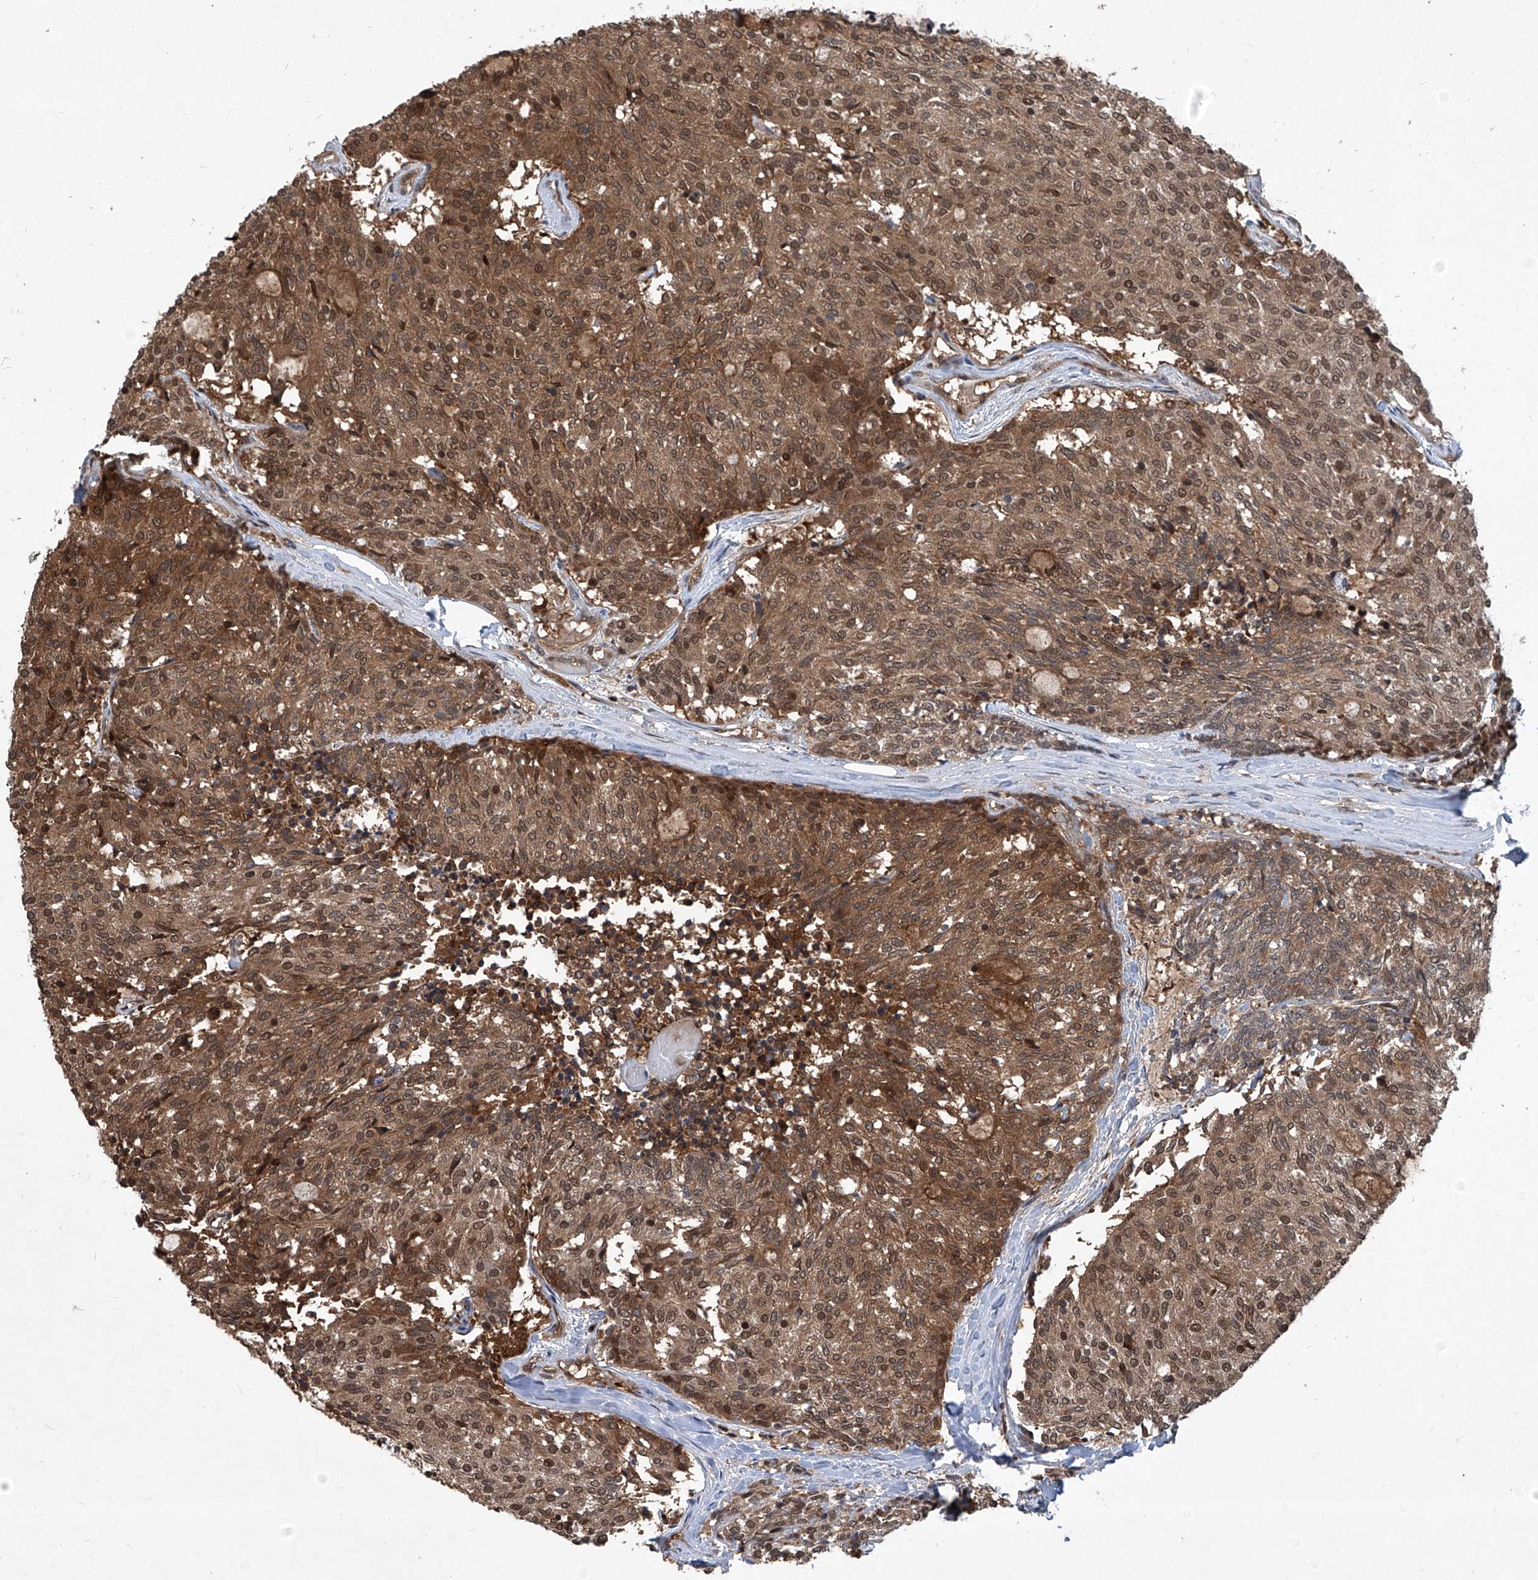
{"staining": {"intensity": "moderate", "quantity": ">75%", "location": "cytoplasmic/membranous,nuclear"}, "tissue": "carcinoid", "cell_type": "Tumor cells", "image_type": "cancer", "snomed": [{"axis": "morphology", "description": "Carcinoid, malignant, NOS"}, {"axis": "topography", "description": "Pancreas"}], "caption": "Immunohistochemistry (IHC) micrograph of carcinoid stained for a protein (brown), which shows medium levels of moderate cytoplasmic/membranous and nuclear staining in approximately >75% of tumor cells.", "gene": "PSMB1", "patient": {"sex": "female", "age": 54}}